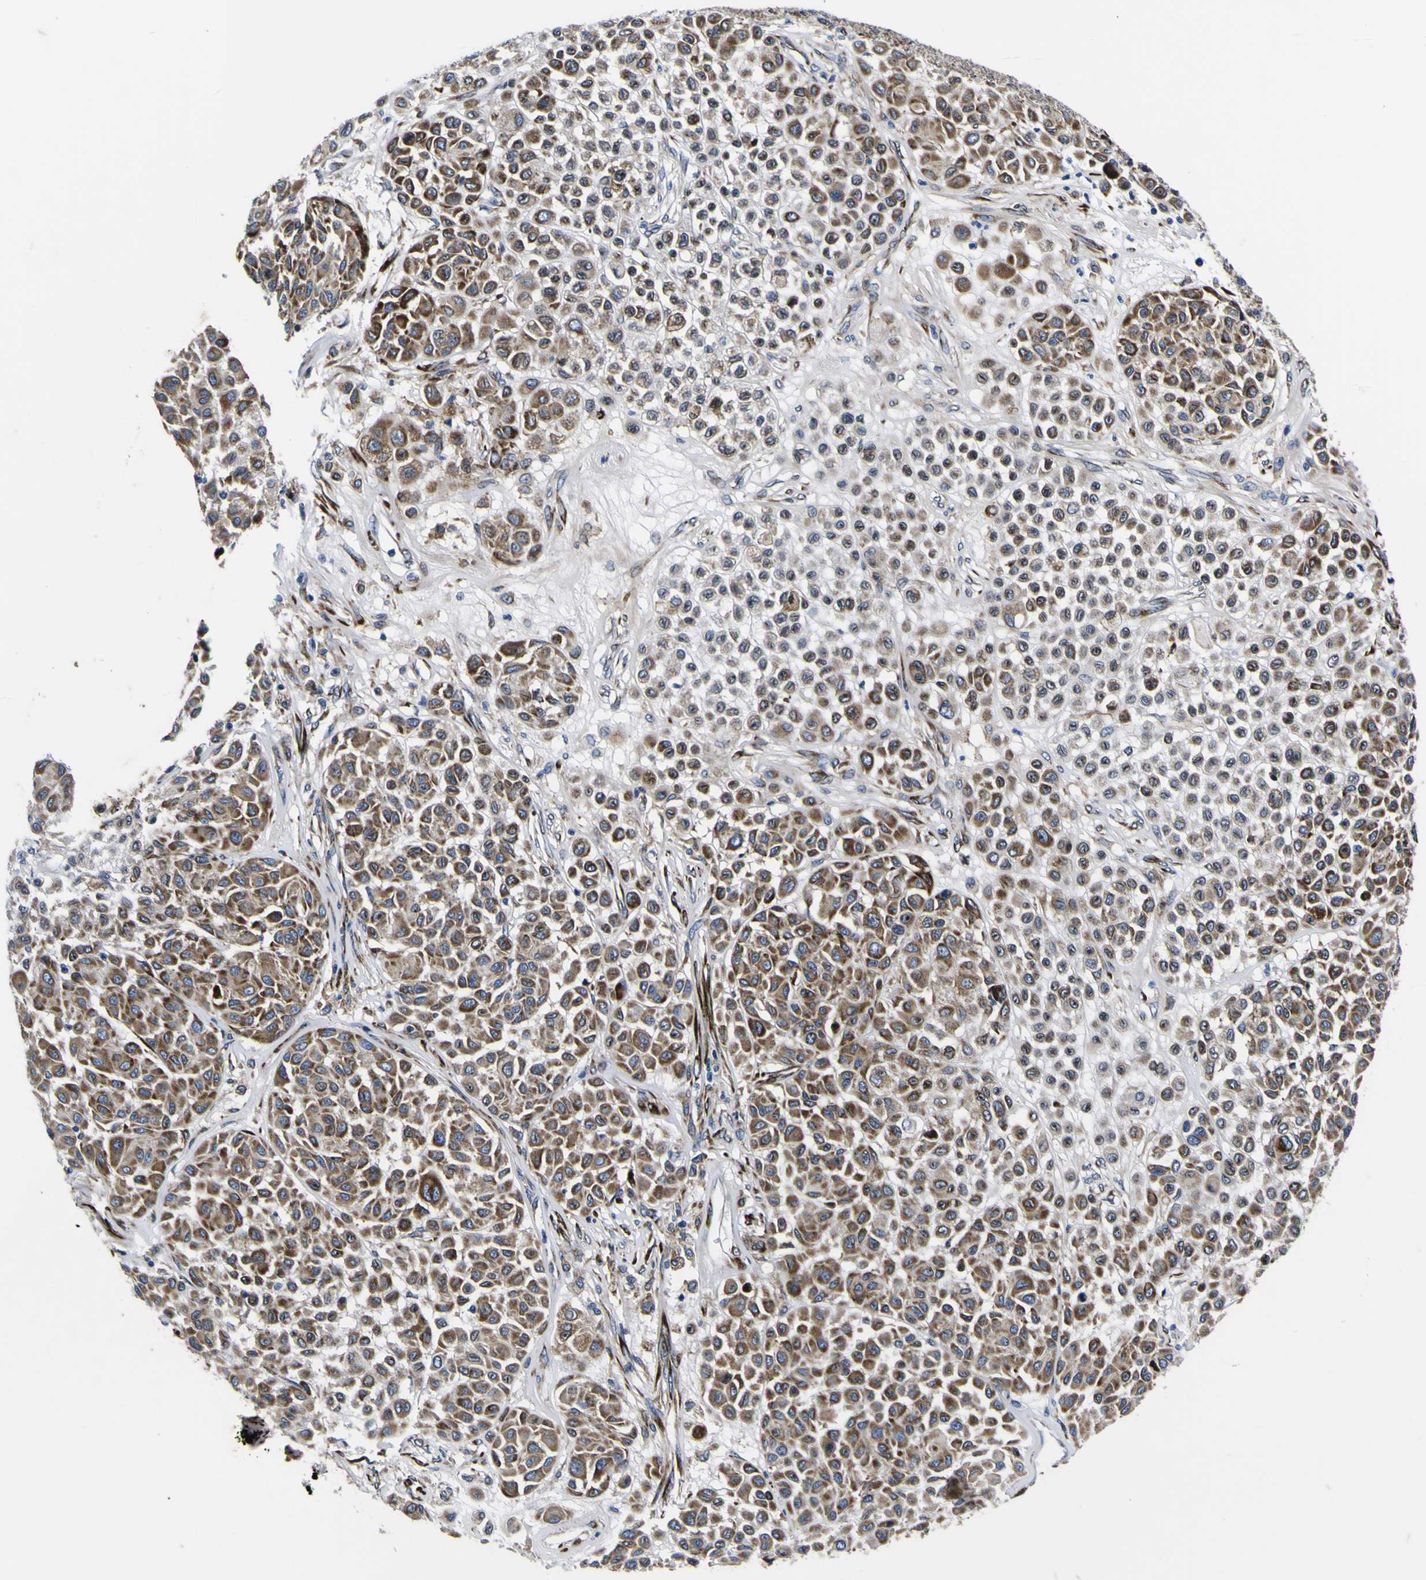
{"staining": {"intensity": "strong", "quantity": ">75%", "location": "cytoplasmic/membranous"}, "tissue": "melanoma", "cell_type": "Tumor cells", "image_type": "cancer", "snomed": [{"axis": "morphology", "description": "Malignant melanoma, Metastatic site"}, {"axis": "topography", "description": "Soft tissue"}], "caption": "Human malignant melanoma (metastatic site) stained with a brown dye reveals strong cytoplasmic/membranous positive expression in about >75% of tumor cells.", "gene": "SCD", "patient": {"sex": "male", "age": 41}}